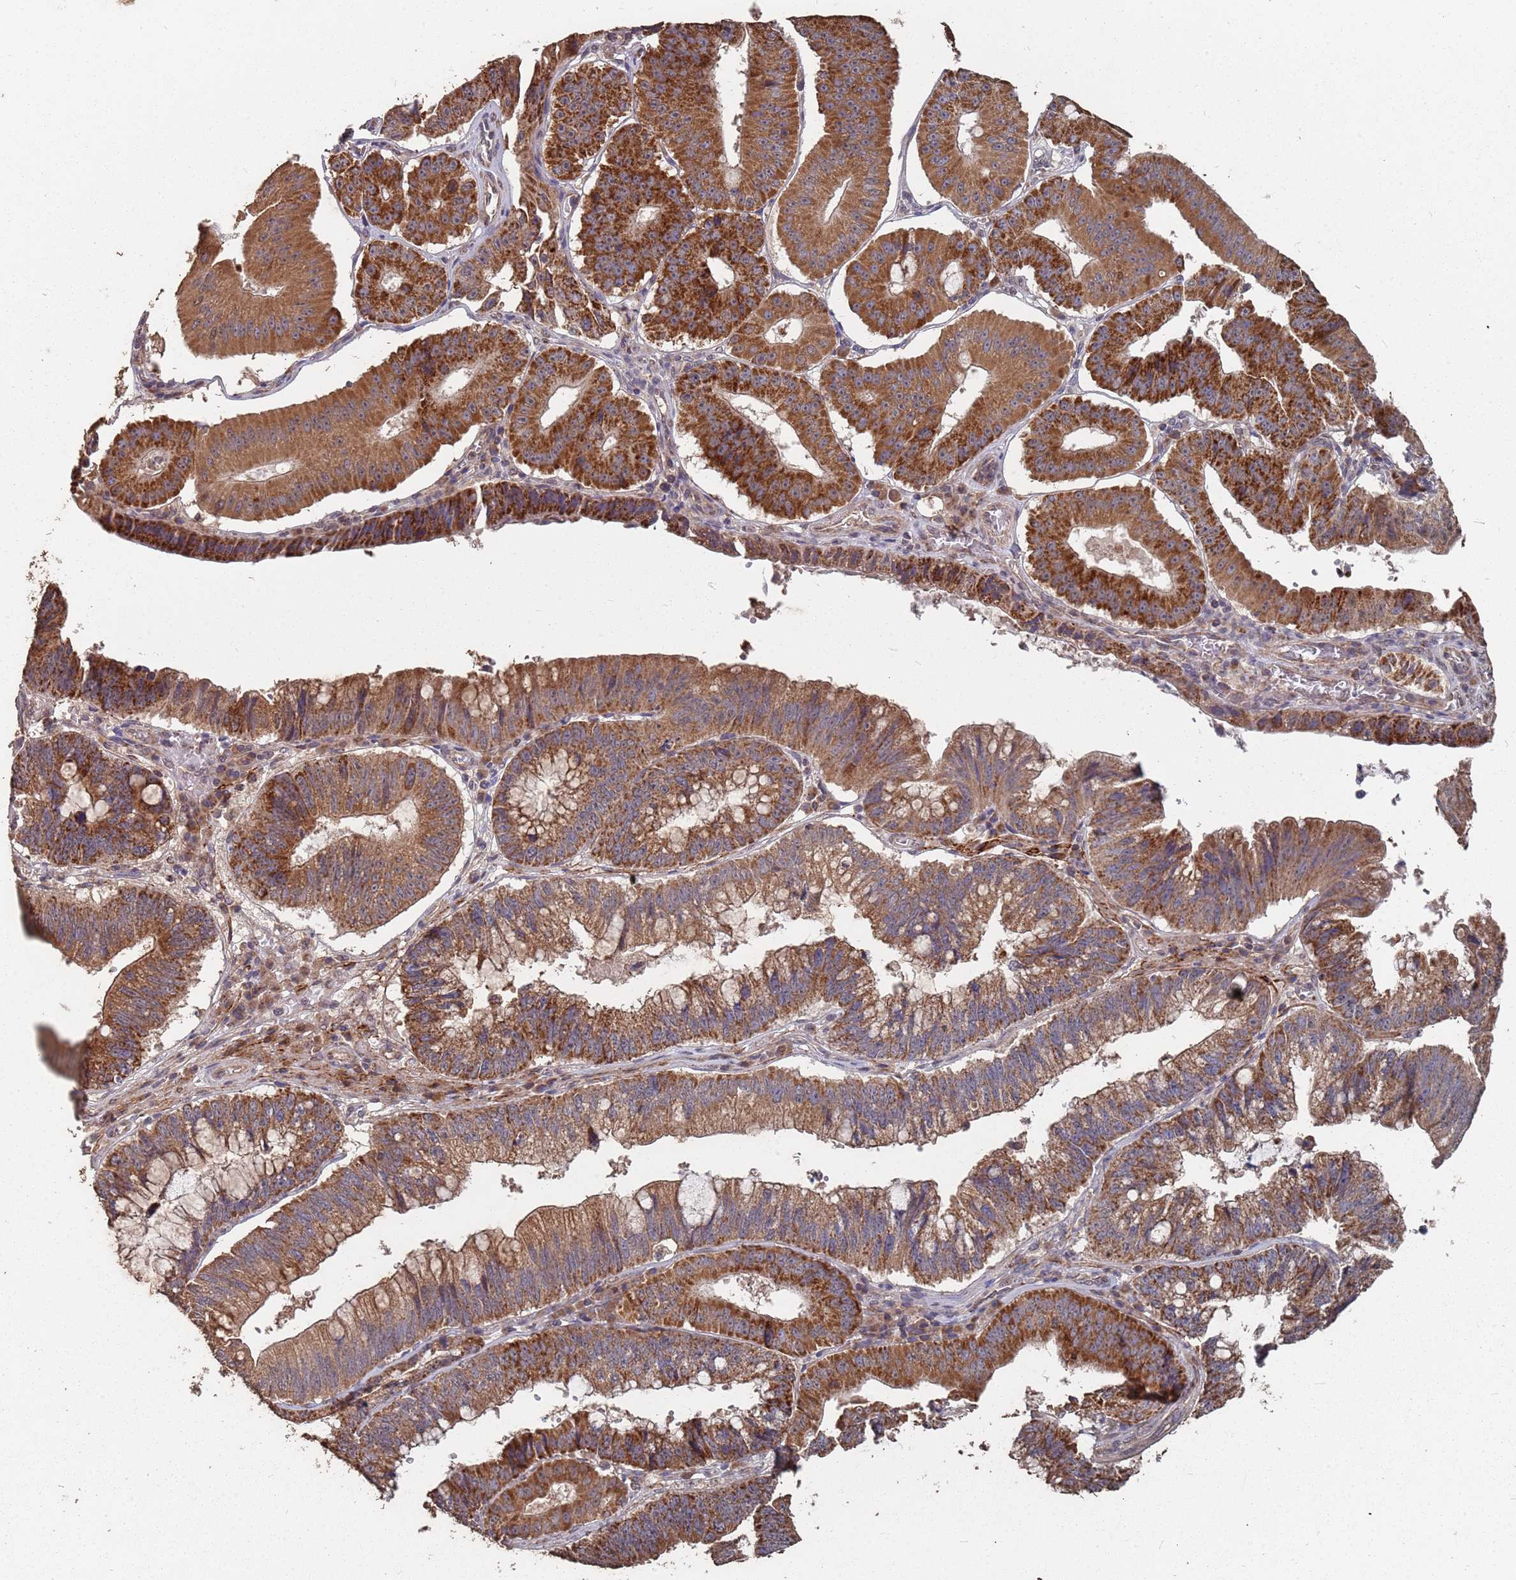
{"staining": {"intensity": "strong", "quantity": ">75%", "location": "cytoplasmic/membranous"}, "tissue": "stomach cancer", "cell_type": "Tumor cells", "image_type": "cancer", "snomed": [{"axis": "morphology", "description": "Adenocarcinoma, NOS"}, {"axis": "topography", "description": "Stomach"}], "caption": "Protein analysis of stomach cancer (adenocarcinoma) tissue reveals strong cytoplasmic/membranous positivity in about >75% of tumor cells. (IHC, brightfield microscopy, high magnification).", "gene": "PRORP", "patient": {"sex": "male", "age": 59}}